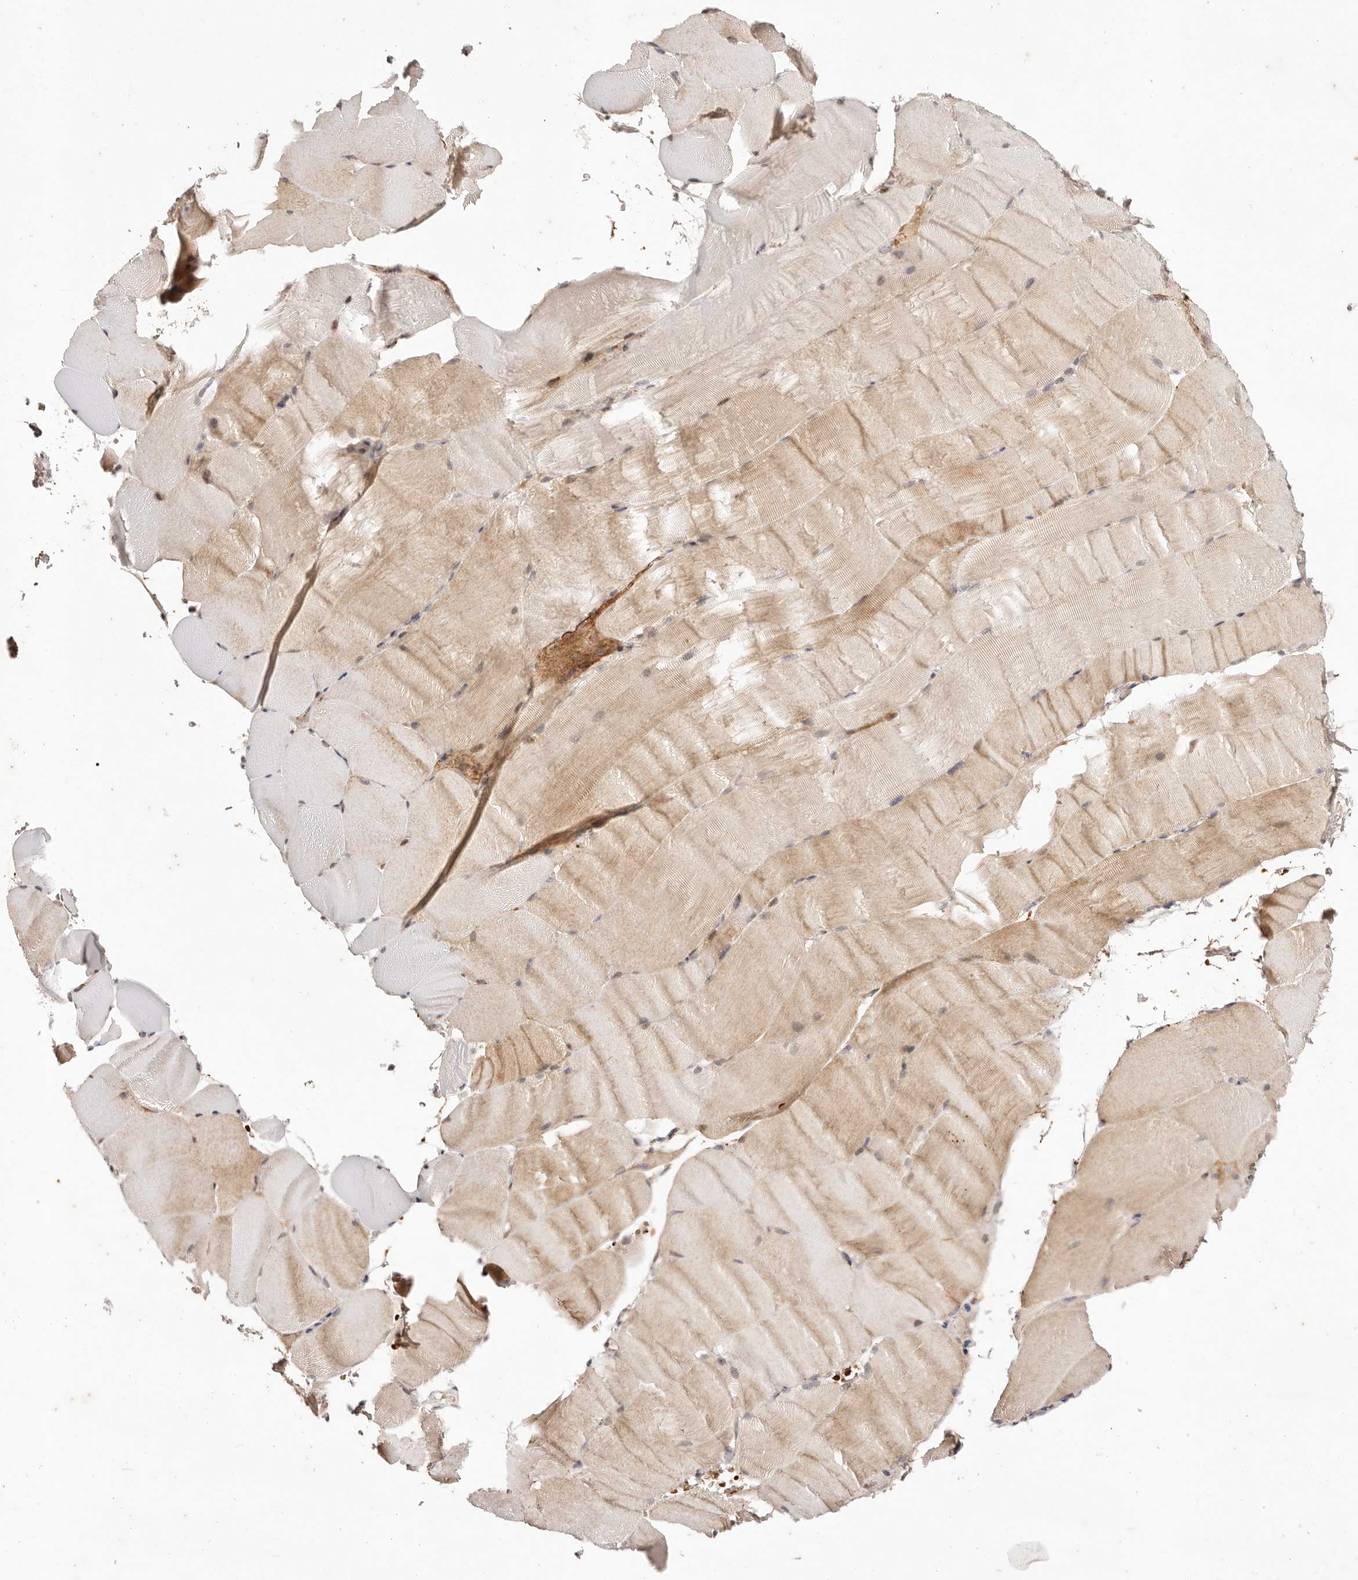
{"staining": {"intensity": "weak", "quantity": "25%-75%", "location": "cytoplasmic/membranous"}, "tissue": "skeletal muscle", "cell_type": "Myocytes", "image_type": "normal", "snomed": [{"axis": "morphology", "description": "Normal tissue, NOS"}, {"axis": "topography", "description": "Skeletal muscle"}, {"axis": "topography", "description": "Parathyroid gland"}], "caption": "Immunohistochemistry image of benign skeletal muscle: human skeletal muscle stained using immunohistochemistry exhibits low levels of weak protein expression localized specifically in the cytoplasmic/membranous of myocytes, appearing as a cytoplasmic/membranous brown color.", "gene": "WRN", "patient": {"sex": "female", "age": 37}}